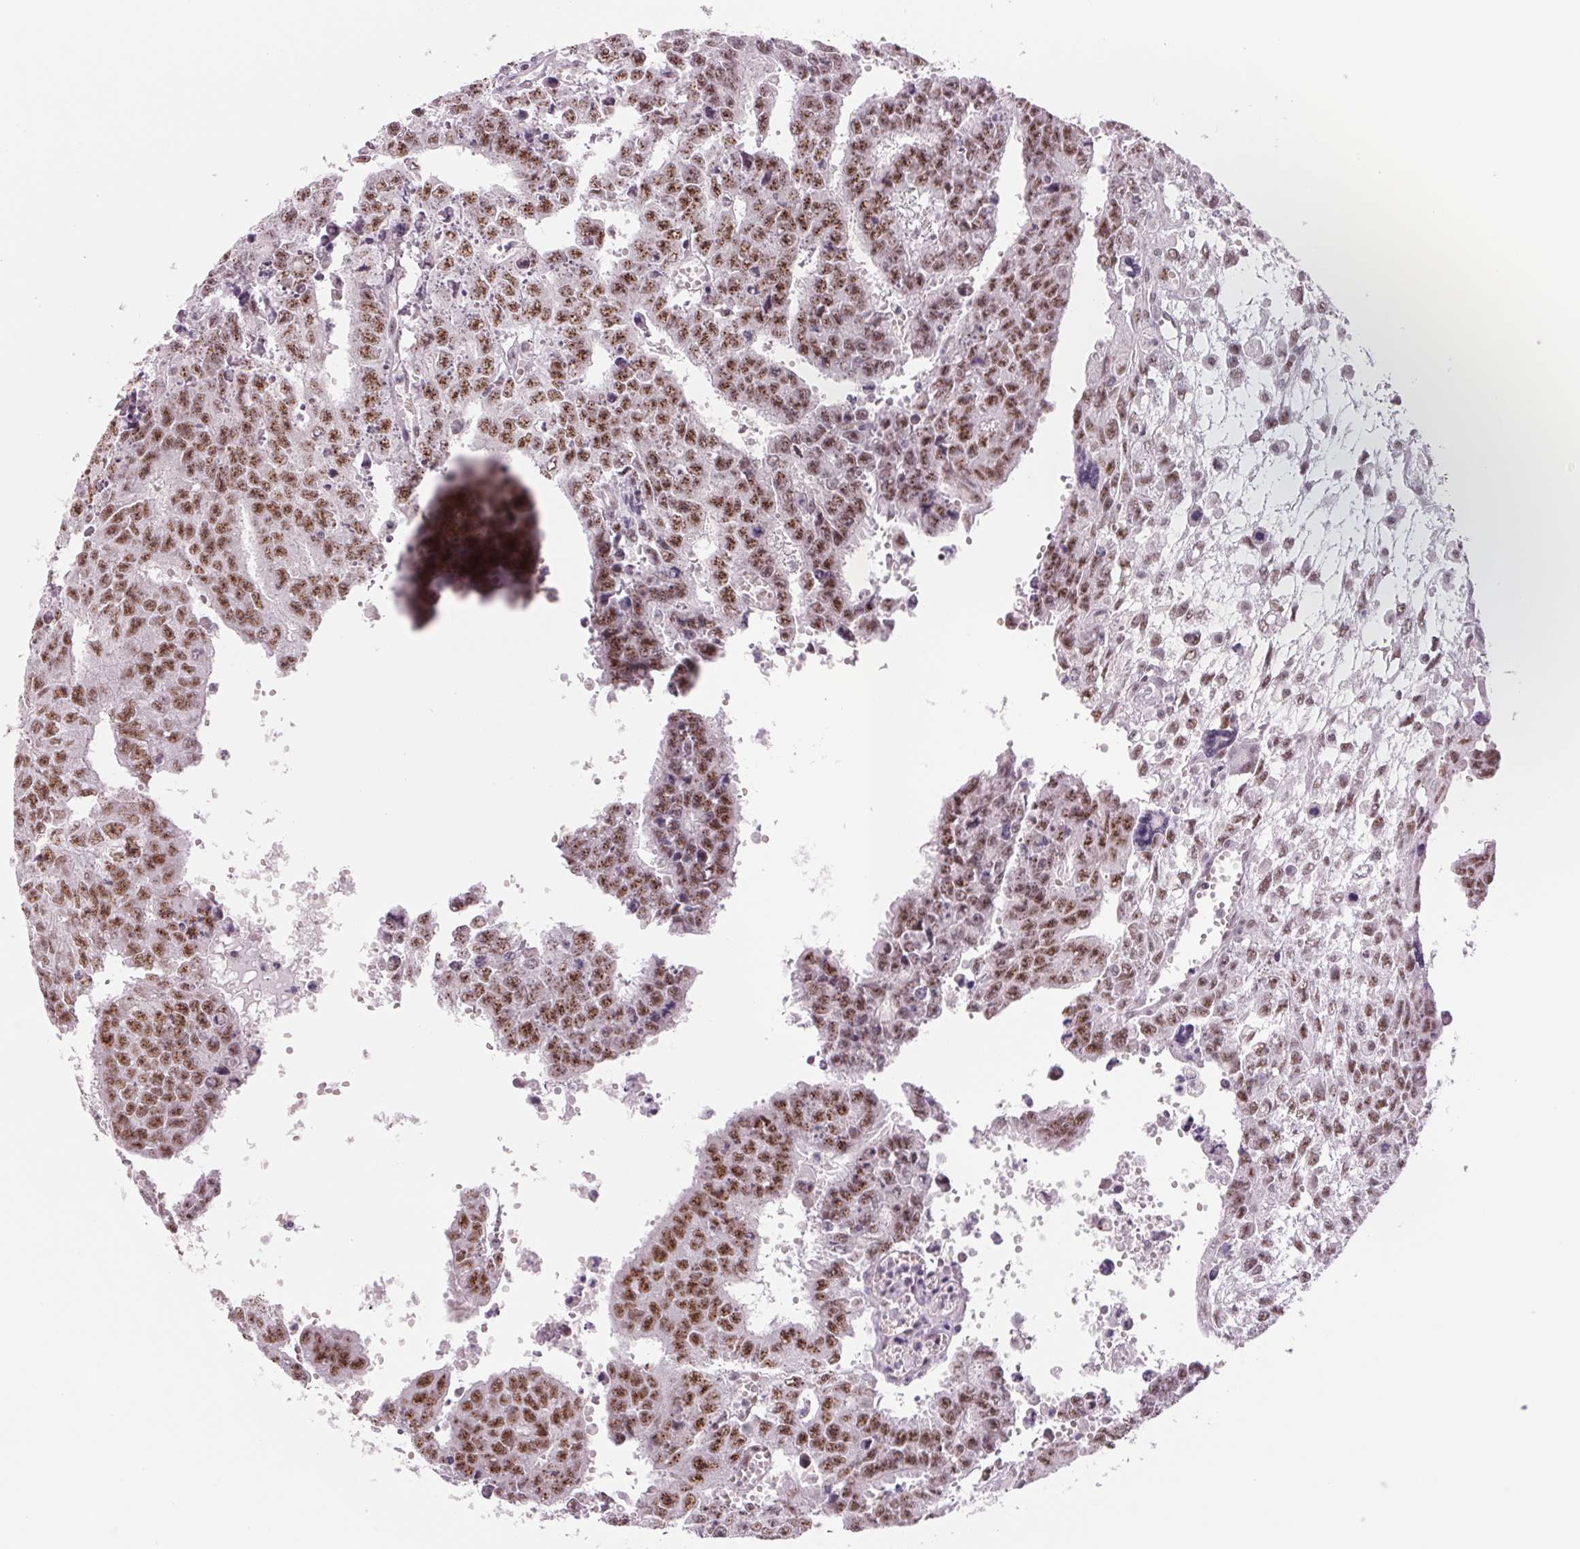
{"staining": {"intensity": "moderate", "quantity": ">75%", "location": "nuclear"}, "tissue": "testis cancer", "cell_type": "Tumor cells", "image_type": "cancer", "snomed": [{"axis": "morphology", "description": "Carcinoma, Embryonal, NOS"}, {"axis": "morphology", "description": "Teratoma, malignant, NOS"}, {"axis": "topography", "description": "Testis"}], "caption": "Testis cancer tissue shows moderate nuclear expression in approximately >75% of tumor cells", "gene": "ZC3H14", "patient": {"sex": "male", "age": 24}}